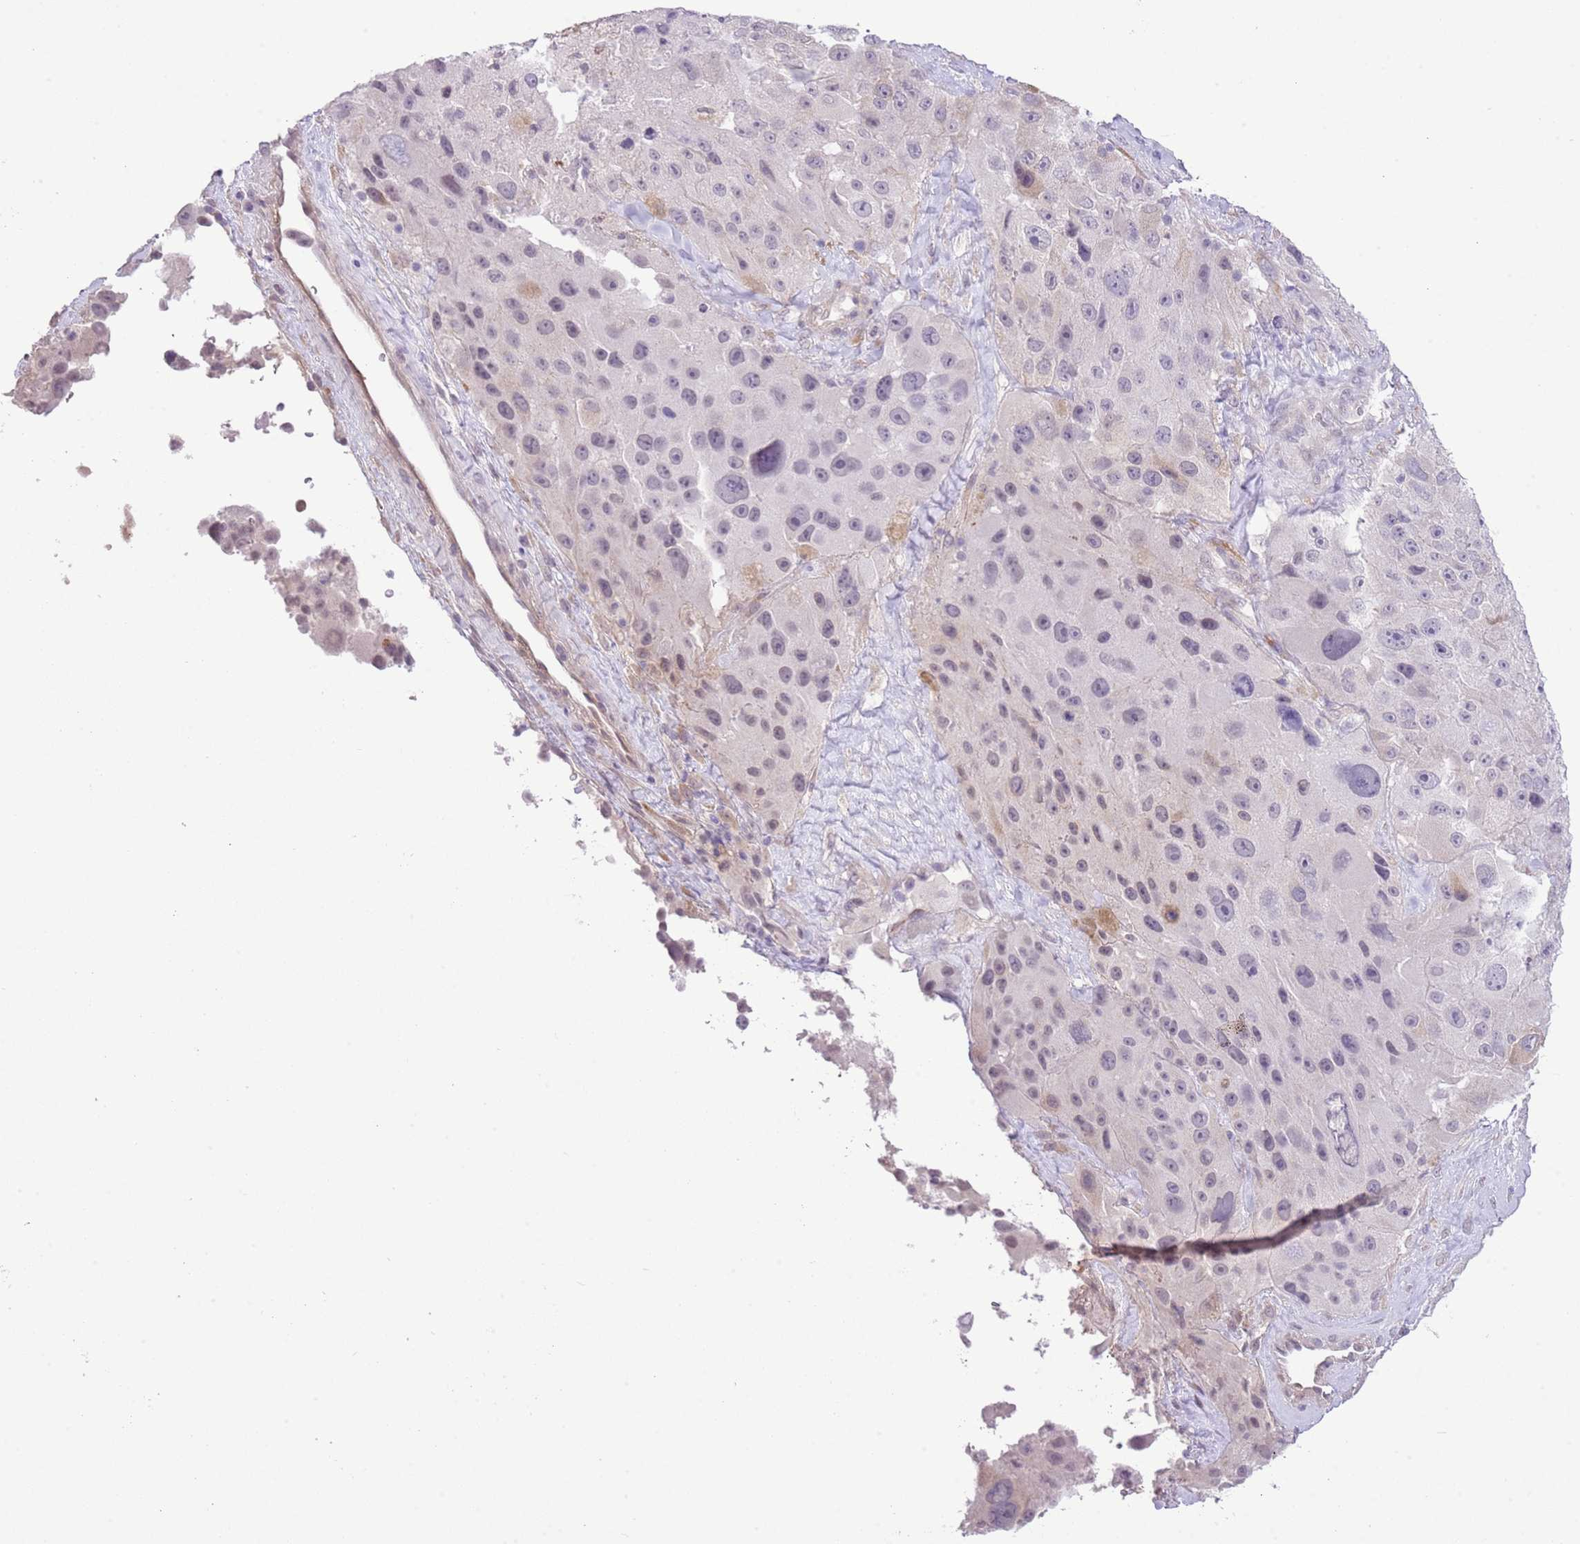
{"staining": {"intensity": "negative", "quantity": "none", "location": "none"}, "tissue": "melanoma", "cell_type": "Tumor cells", "image_type": "cancer", "snomed": [{"axis": "morphology", "description": "Malignant melanoma, Metastatic site"}, {"axis": "topography", "description": "Lymph node"}], "caption": "The histopathology image displays no staining of tumor cells in melanoma.", "gene": "MIDN", "patient": {"sex": "male", "age": 62}}